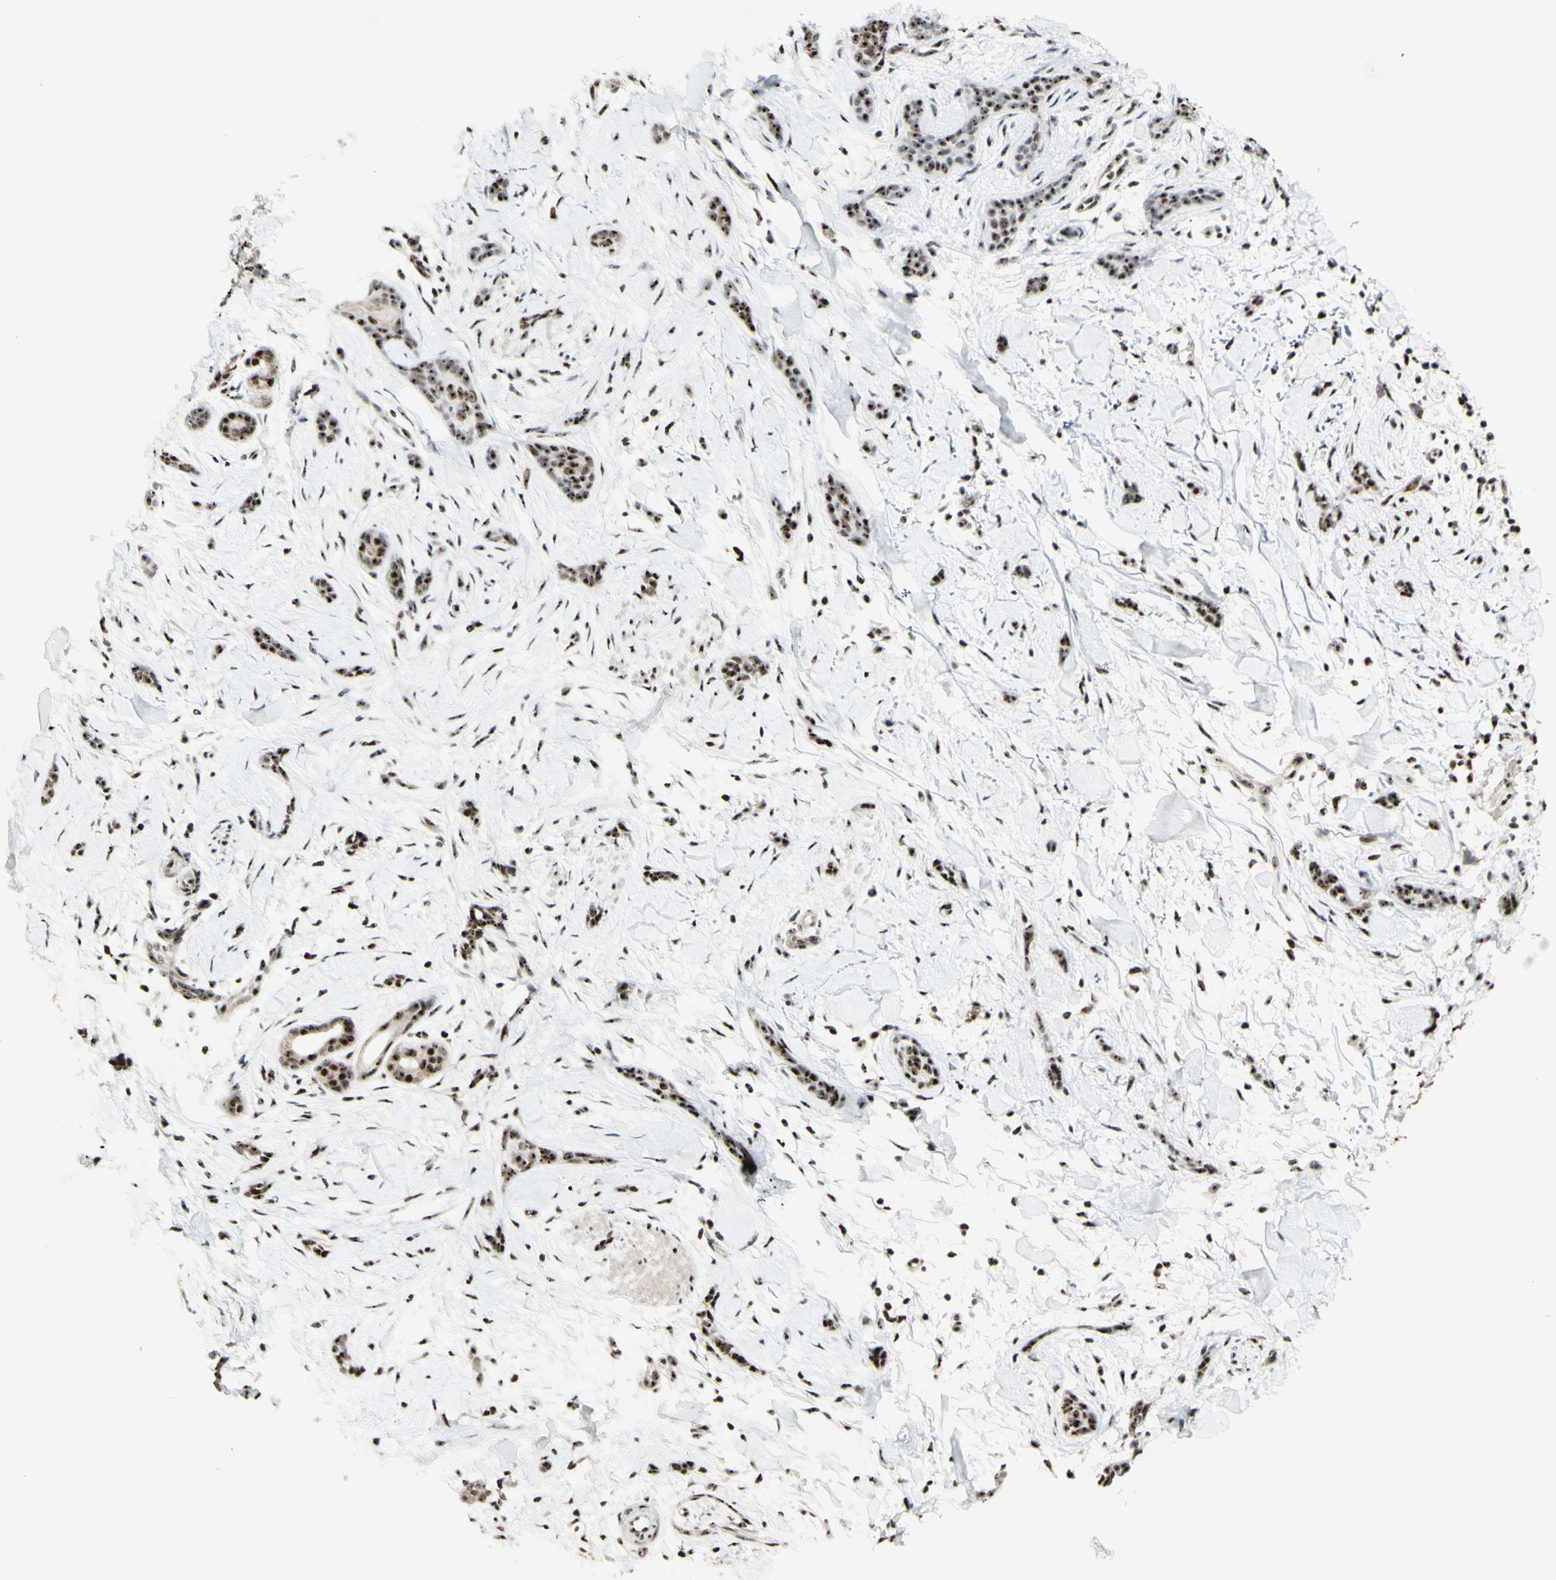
{"staining": {"intensity": "strong", "quantity": ">75%", "location": "nuclear"}, "tissue": "skin cancer", "cell_type": "Tumor cells", "image_type": "cancer", "snomed": [{"axis": "morphology", "description": "Basal cell carcinoma"}, {"axis": "morphology", "description": "Adnexal tumor, benign"}, {"axis": "topography", "description": "Skin"}], "caption": "Immunohistochemical staining of skin cancer (basal cell carcinoma) shows high levels of strong nuclear protein expression in about >75% of tumor cells. (Stains: DAB (3,3'-diaminobenzidine) in brown, nuclei in blue, Microscopy: brightfield microscopy at high magnification).", "gene": "DHX9", "patient": {"sex": "female", "age": 42}}